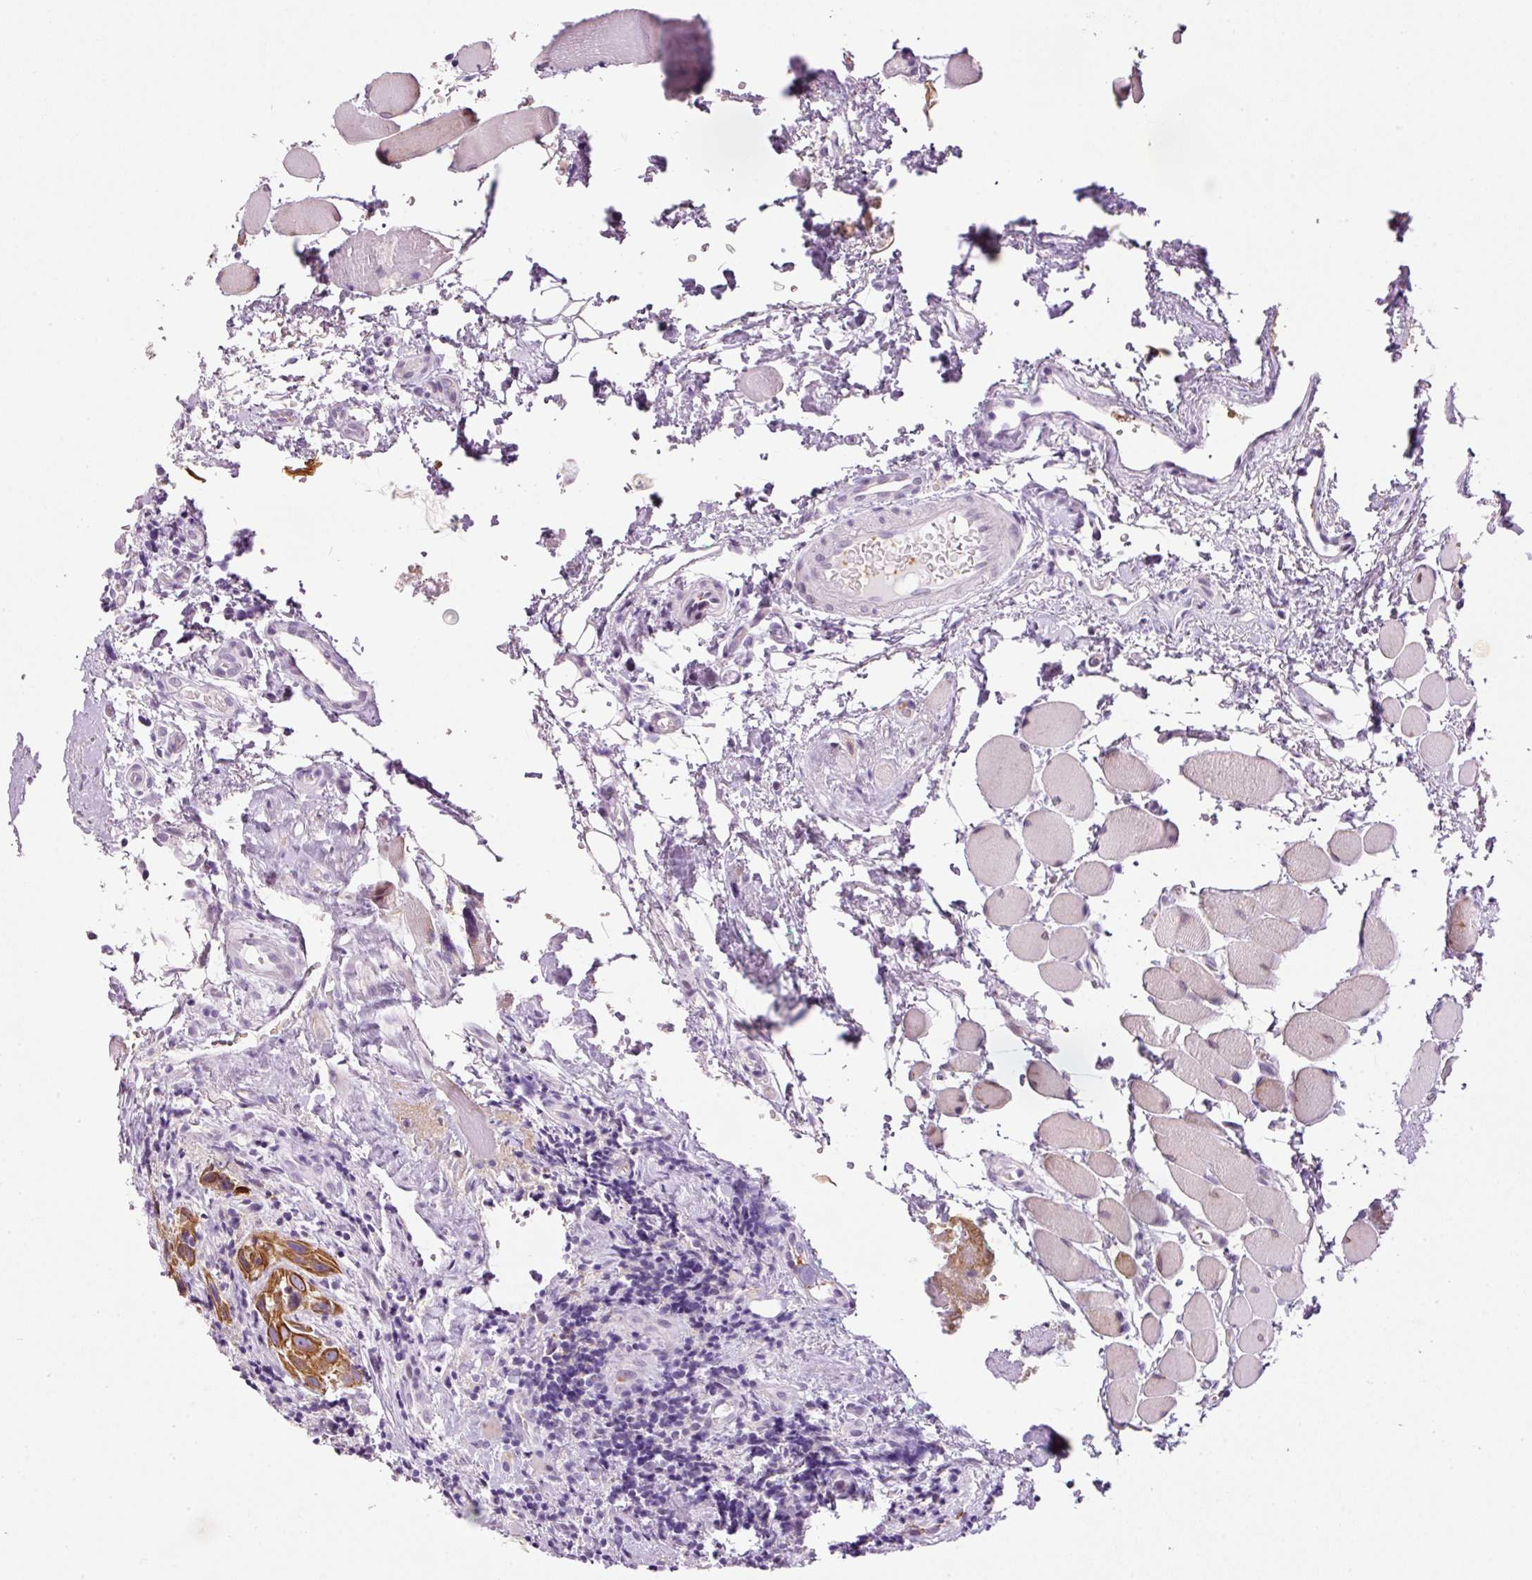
{"staining": {"intensity": "moderate", "quantity": ">75%", "location": "cytoplasmic/membranous"}, "tissue": "head and neck cancer", "cell_type": "Tumor cells", "image_type": "cancer", "snomed": [{"axis": "morphology", "description": "Squamous cell carcinoma, NOS"}, {"axis": "topography", "description": "Oral tissue"}, {"axis": "topography", "description": "Head-Neck"}], "caption": "Immunohistochemical staining of human head and neck squamous cell carcinoma exhibits medium levels of moderate cytoplasmic/membranous protein positivity in about >75% of tumor cells.", "gene": "SRC", "patient": {"sex": "female", "age": 50}}